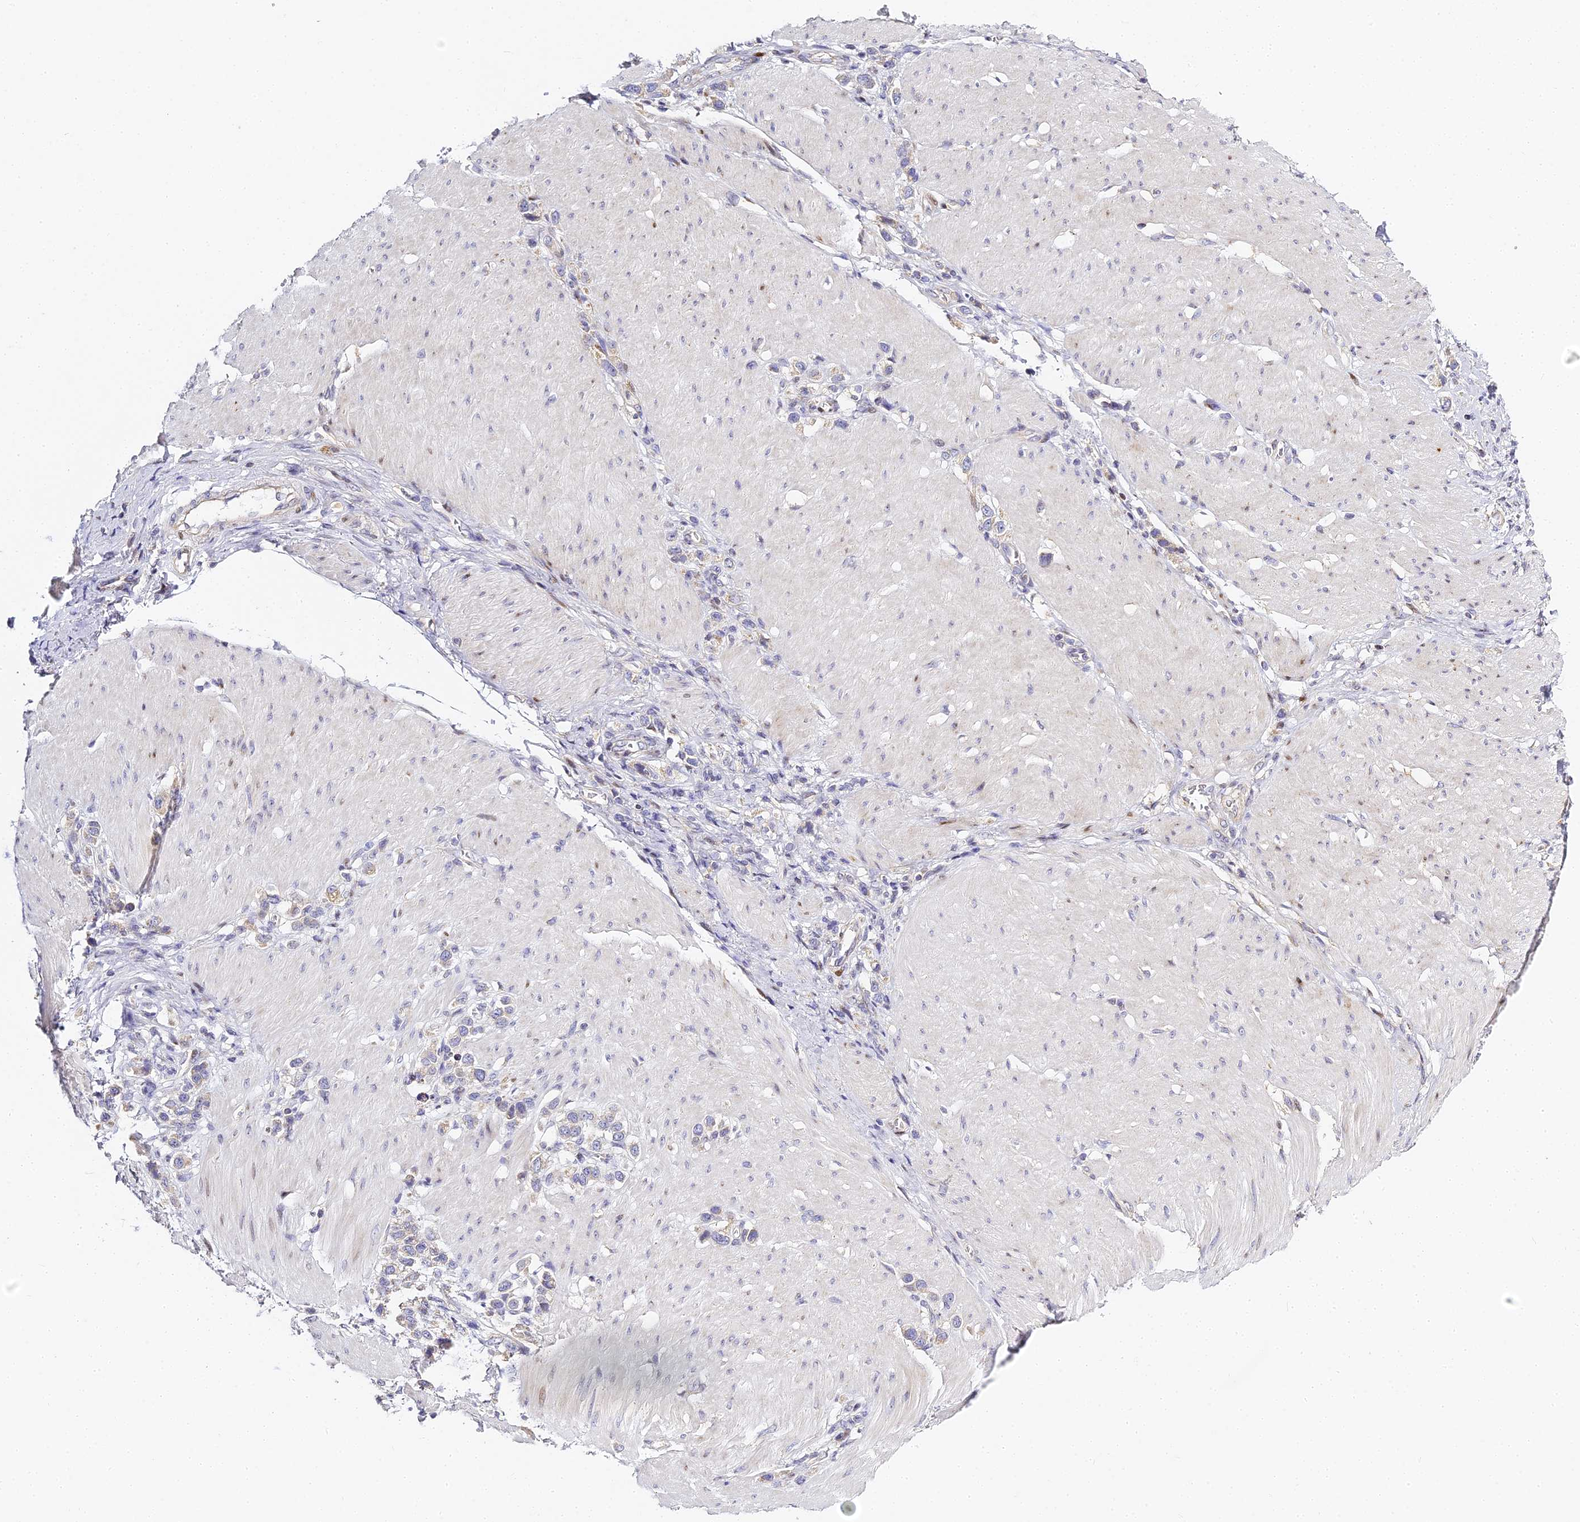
{"staining": {"intensity": "weak", "quantity": "<25%", "location": "cytoplasmic/membranous"}, "tissue": "stomach cancer", "cell_type": "Tumor cells", "image_type": "cancer", "snomed": [{"axis": "morphology", "description": "Normal tissue, NOS"}, {"axis": "morphology", "description": "Adenocarcinoma, NOS"}, {"axis": "topography", "description": "Stomach, upper"}, {"axis": "topography", "description": "Stomach"}], "caption": "A photomicrograph of human adenocarcinoma (stomach) is negative for staining in tumor cells.", "gene": "SERP1", "patient": {"sex": "female", "age": 65}}